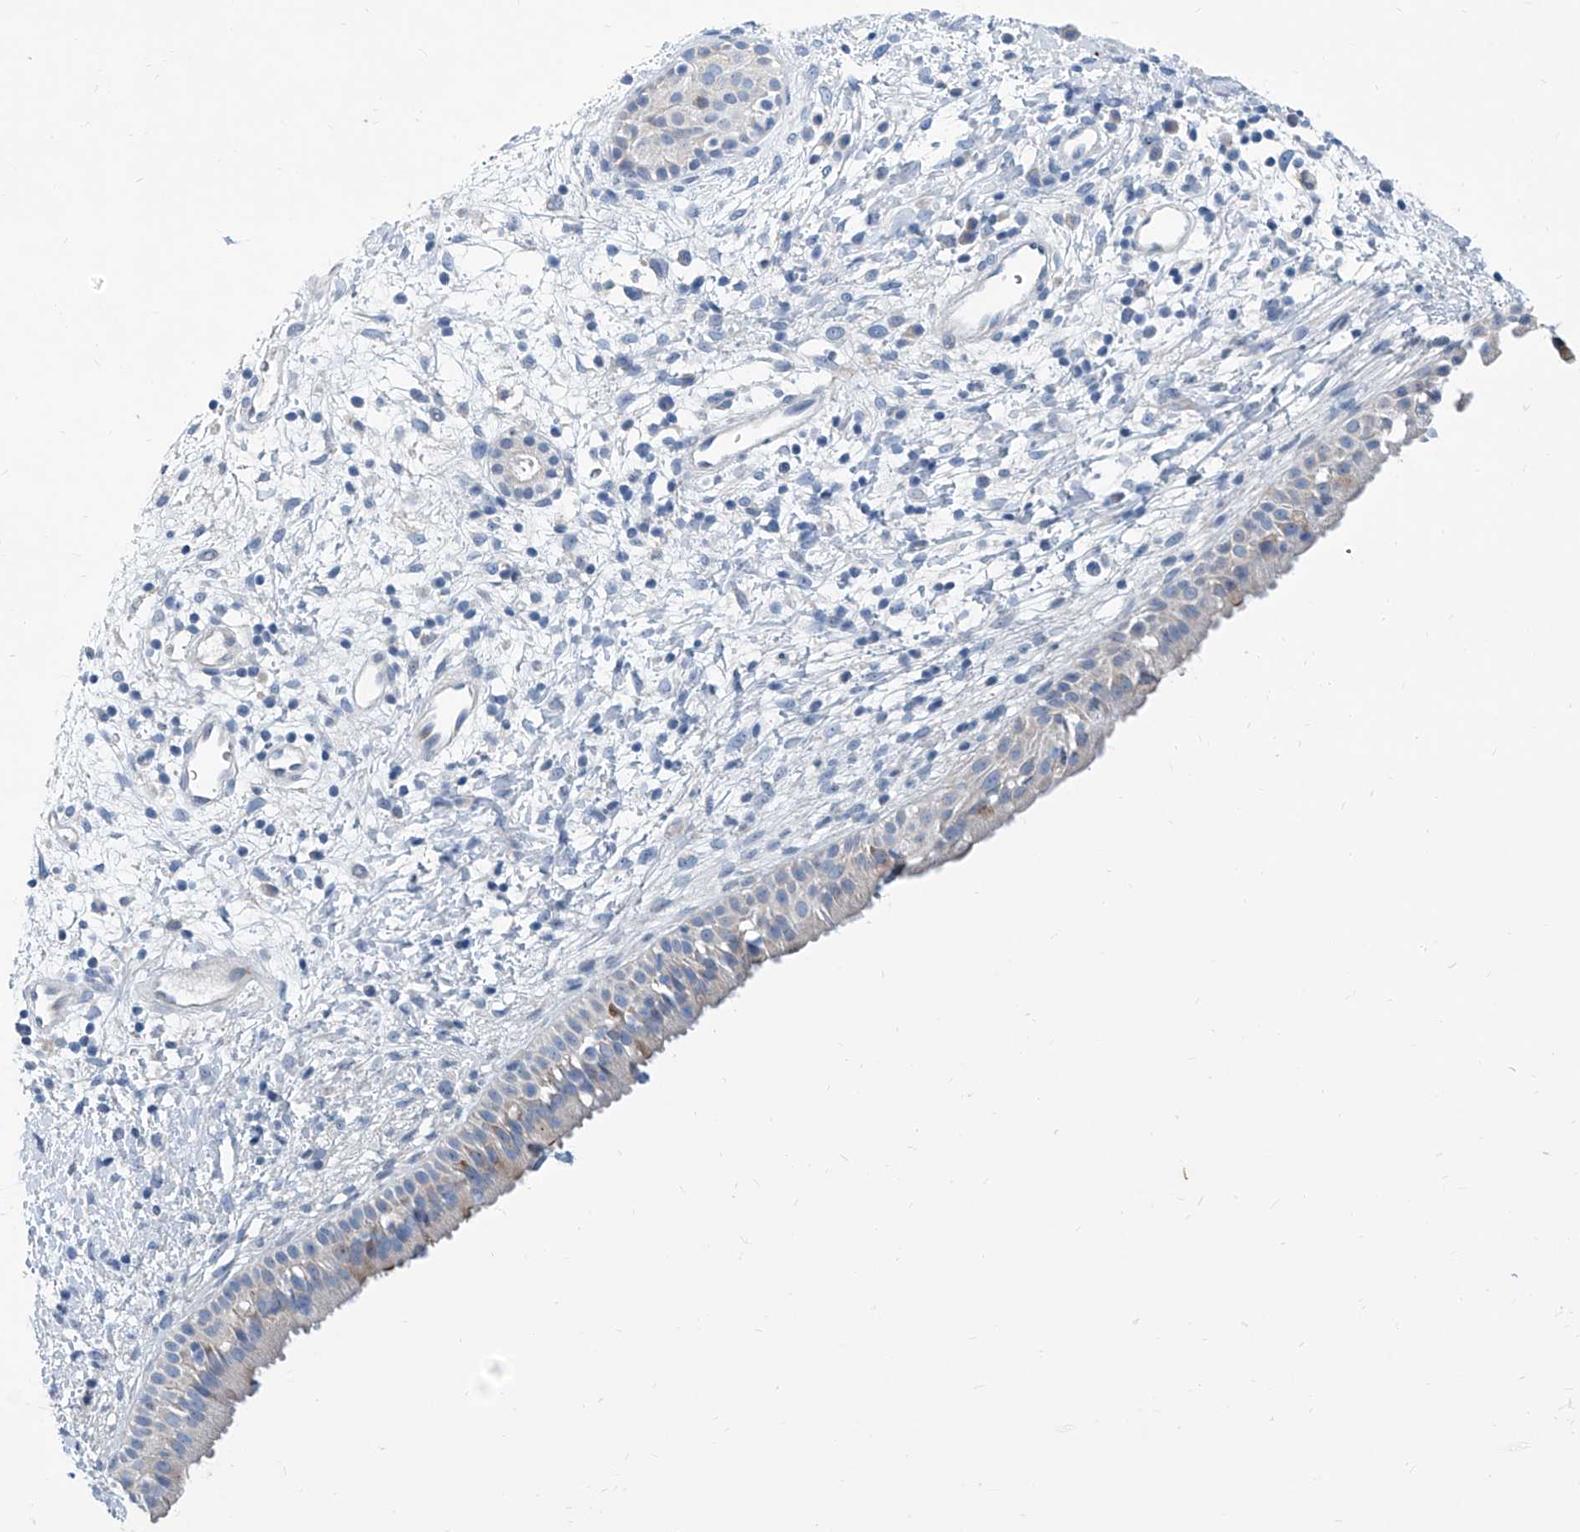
{"staining": {"intensity": "weak", "quantity": "25%-75%", "location": "cytoplasmic/membranous"}, "tissue": "nasopharynx", "cell_type": "Respiratory epithelial cells", "image_type": "normal", "snomed": [{"axis": "morphology", "description": "Normal tissue, NOS"}, {"axis": "topography", "description": "Nasopharynx"}], "caption": "DAB immunohistochemical staining of unremarkable human nasopharynx displays weak cytoplasmic/membranous protein positivity in about 25%-75% of respiratory epithelial cells.", "gene": "ZNF519", "patient": {"sex": "male", "age": 22}}